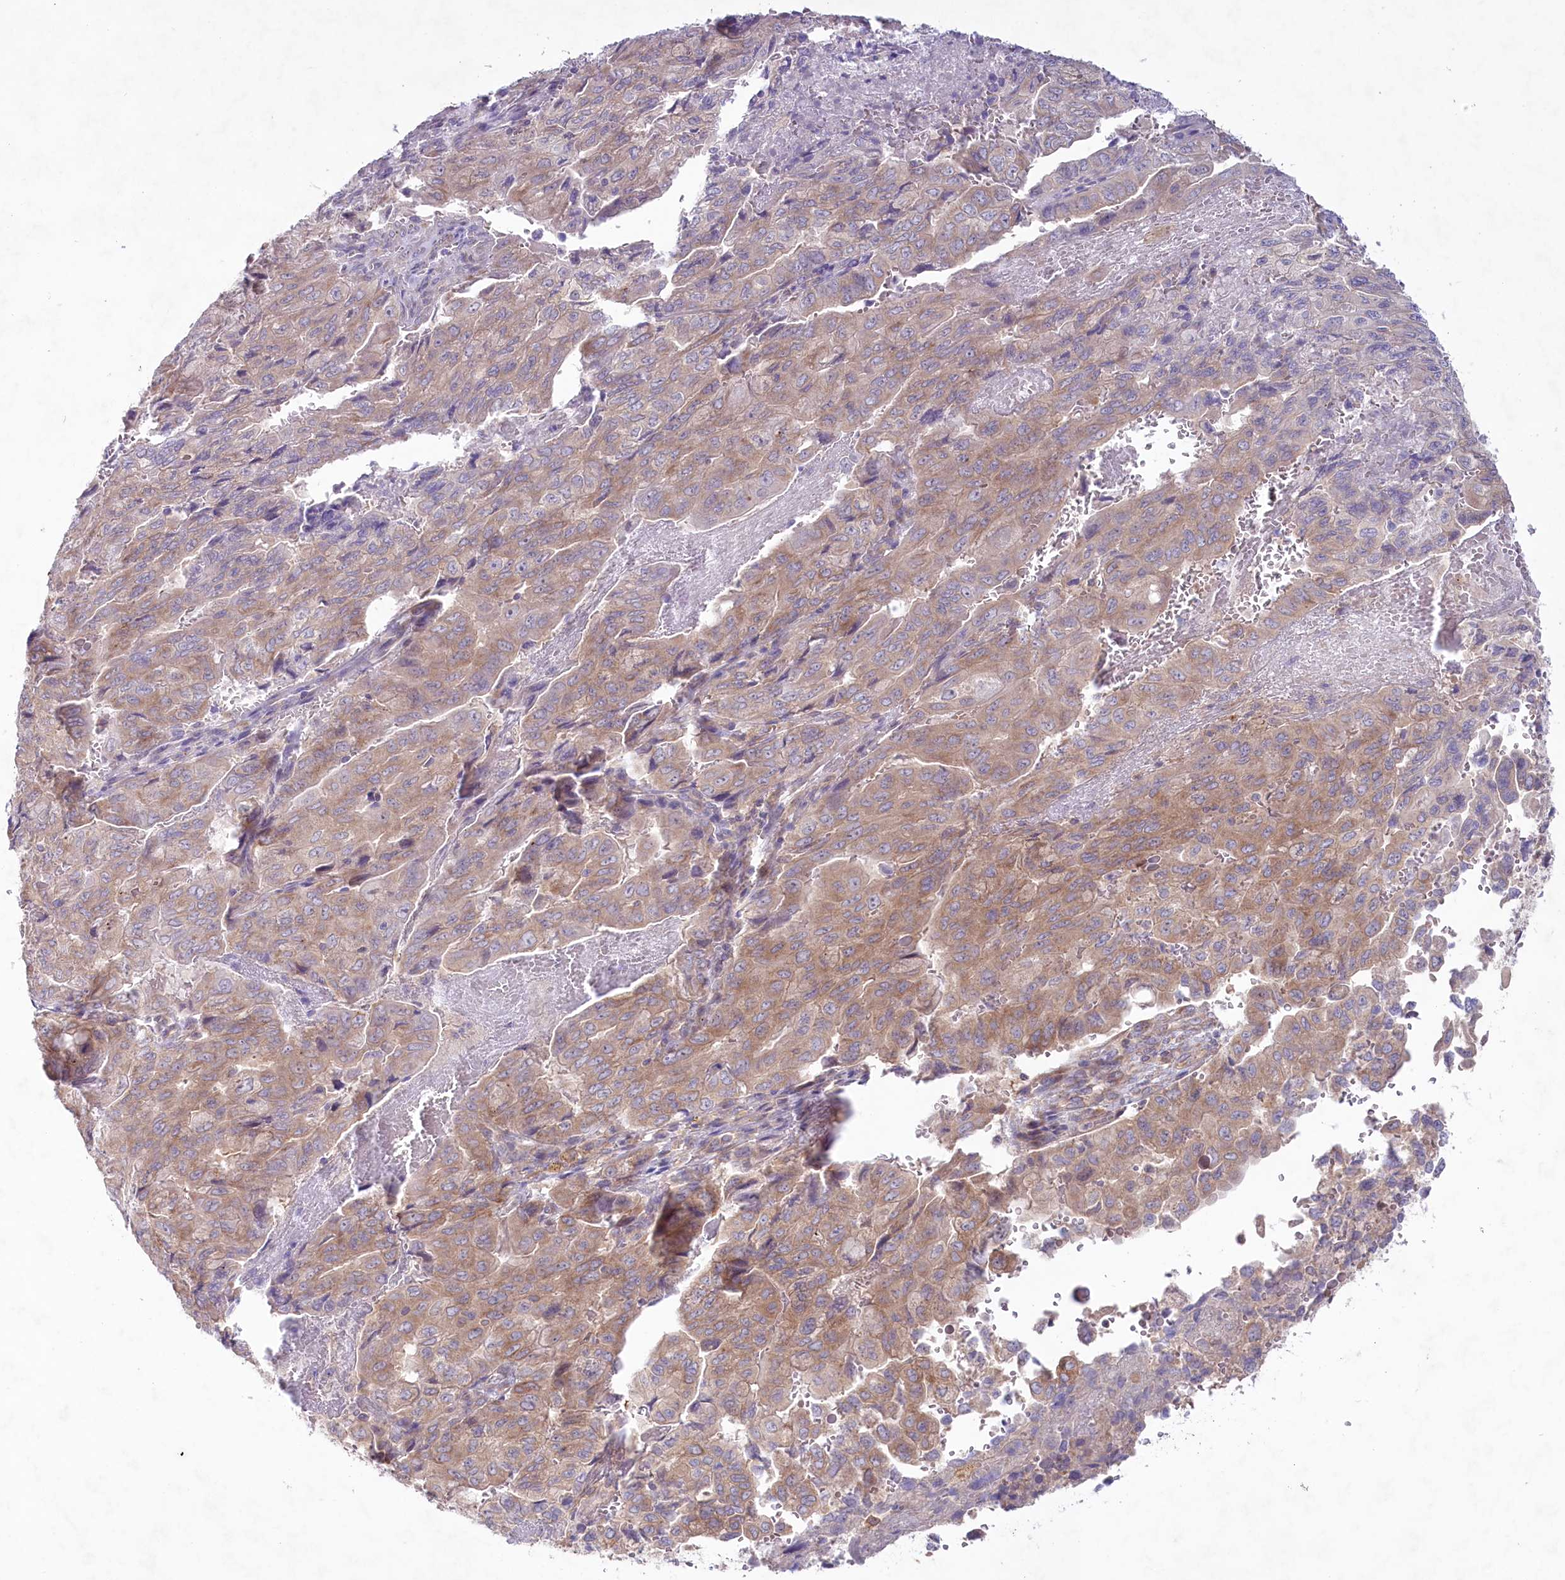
{"staining": {"intensity": "moderate", "quantity": "25%-75%", "location": "cytoplasmic/membranous"}, "tissue": "pancreatic cancer", "cell_type": "Tumor cells", "image_type": "cancer", "snomed": [{"axis": "morphology", "description": "Adenocarcinoma, NOS"}, {"axis": "topography", "description": "Pancreas"}], "caption": "Immunohistochemical staining of pancreatic cancer reveals medium levels of moderate cytoplasmic/membranous protein positivity in approximately 25%-75% of tumor cells.", "gene": "TNIP1", "patient": {"sex": "male", "age": 51}}